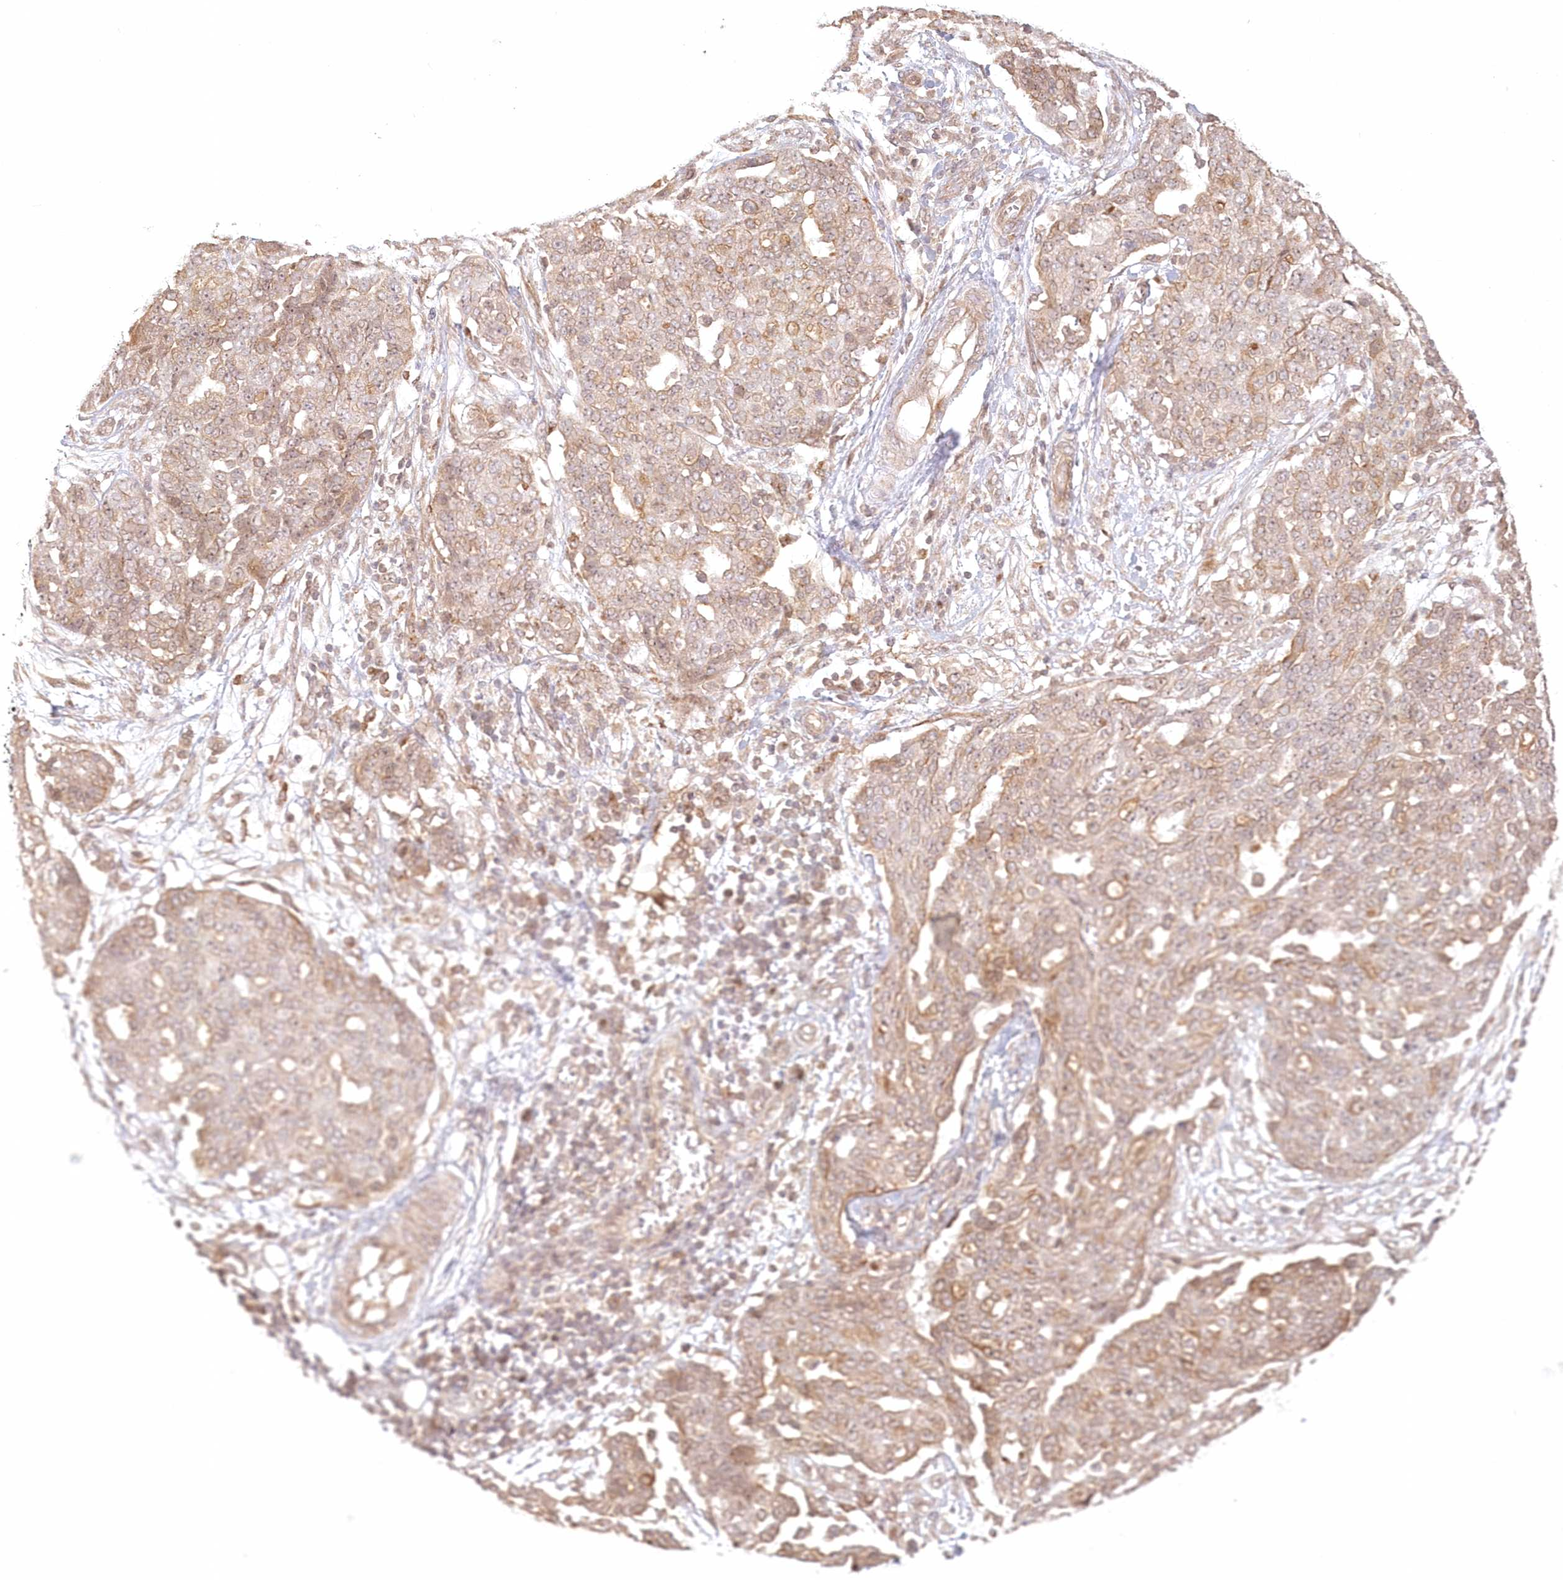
{"staining": {"intensity": "weak", "quantity": ">75%", "location": "cytoplasmic/membranous"}, "tissue": "ovarian cancer", "cell_type": "Tumor cells", "image_type": "cancer", "snomed": [{"axis": "morphology", "description": "Cystadenocarcinoma, serous, NOS"}, {"axis": "topography", "description": "Soft tissue"}, {"axis": "topography", "description": "Ovary"}], "caption": "Protein staining of serous cystadenocarcinoma (ovarian) tissue demonstrates weak cytoplasmic/membranous staining in about >75% of tumor cells.", "gene": "KIAA0232", "patient": {"sex": "female", "age": 57}}